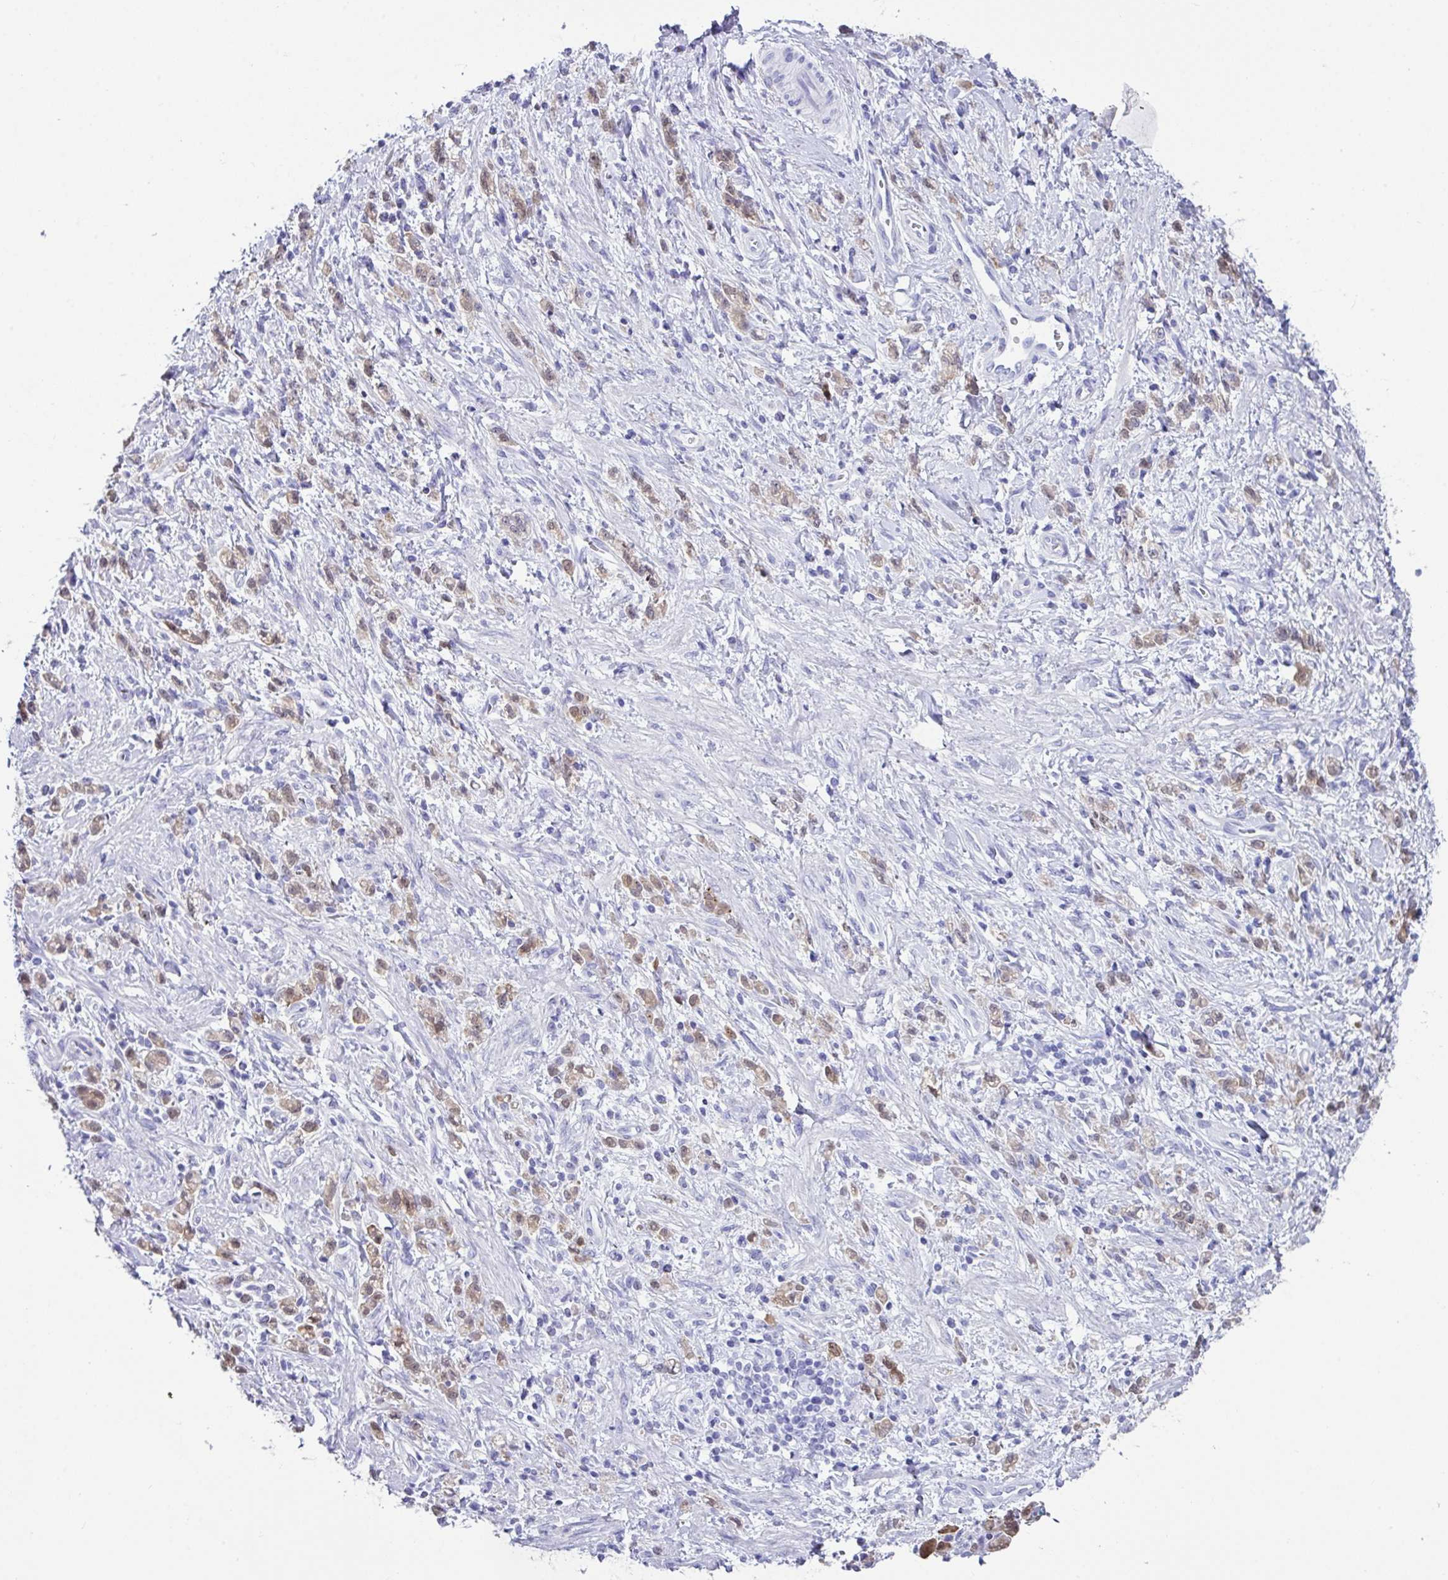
{"staining": {"intensity": "weak", "quantity": ">75%", "location": "cytoplasmic/membranous"}, "tissue": "stomach cancer", "cell_type": "Tumor cells", "image_type": "cancer", "snomed": [{"axis": "morphology", "description": "Adenocarcinoma, NOS"}, {"axis": "topography", "description": "Stomach"}], "caption": "Immunohistochemistry (IHC) of stomach adenocarcinoma demonstrates low levels of weak cytoplasmic/membranous expression in about >75% of tumor cells. (Brightfield microscopy of DAB IHC at high magnification).", "gene": "LGALS4", "patient": {"sex": "male", "age": 77}}